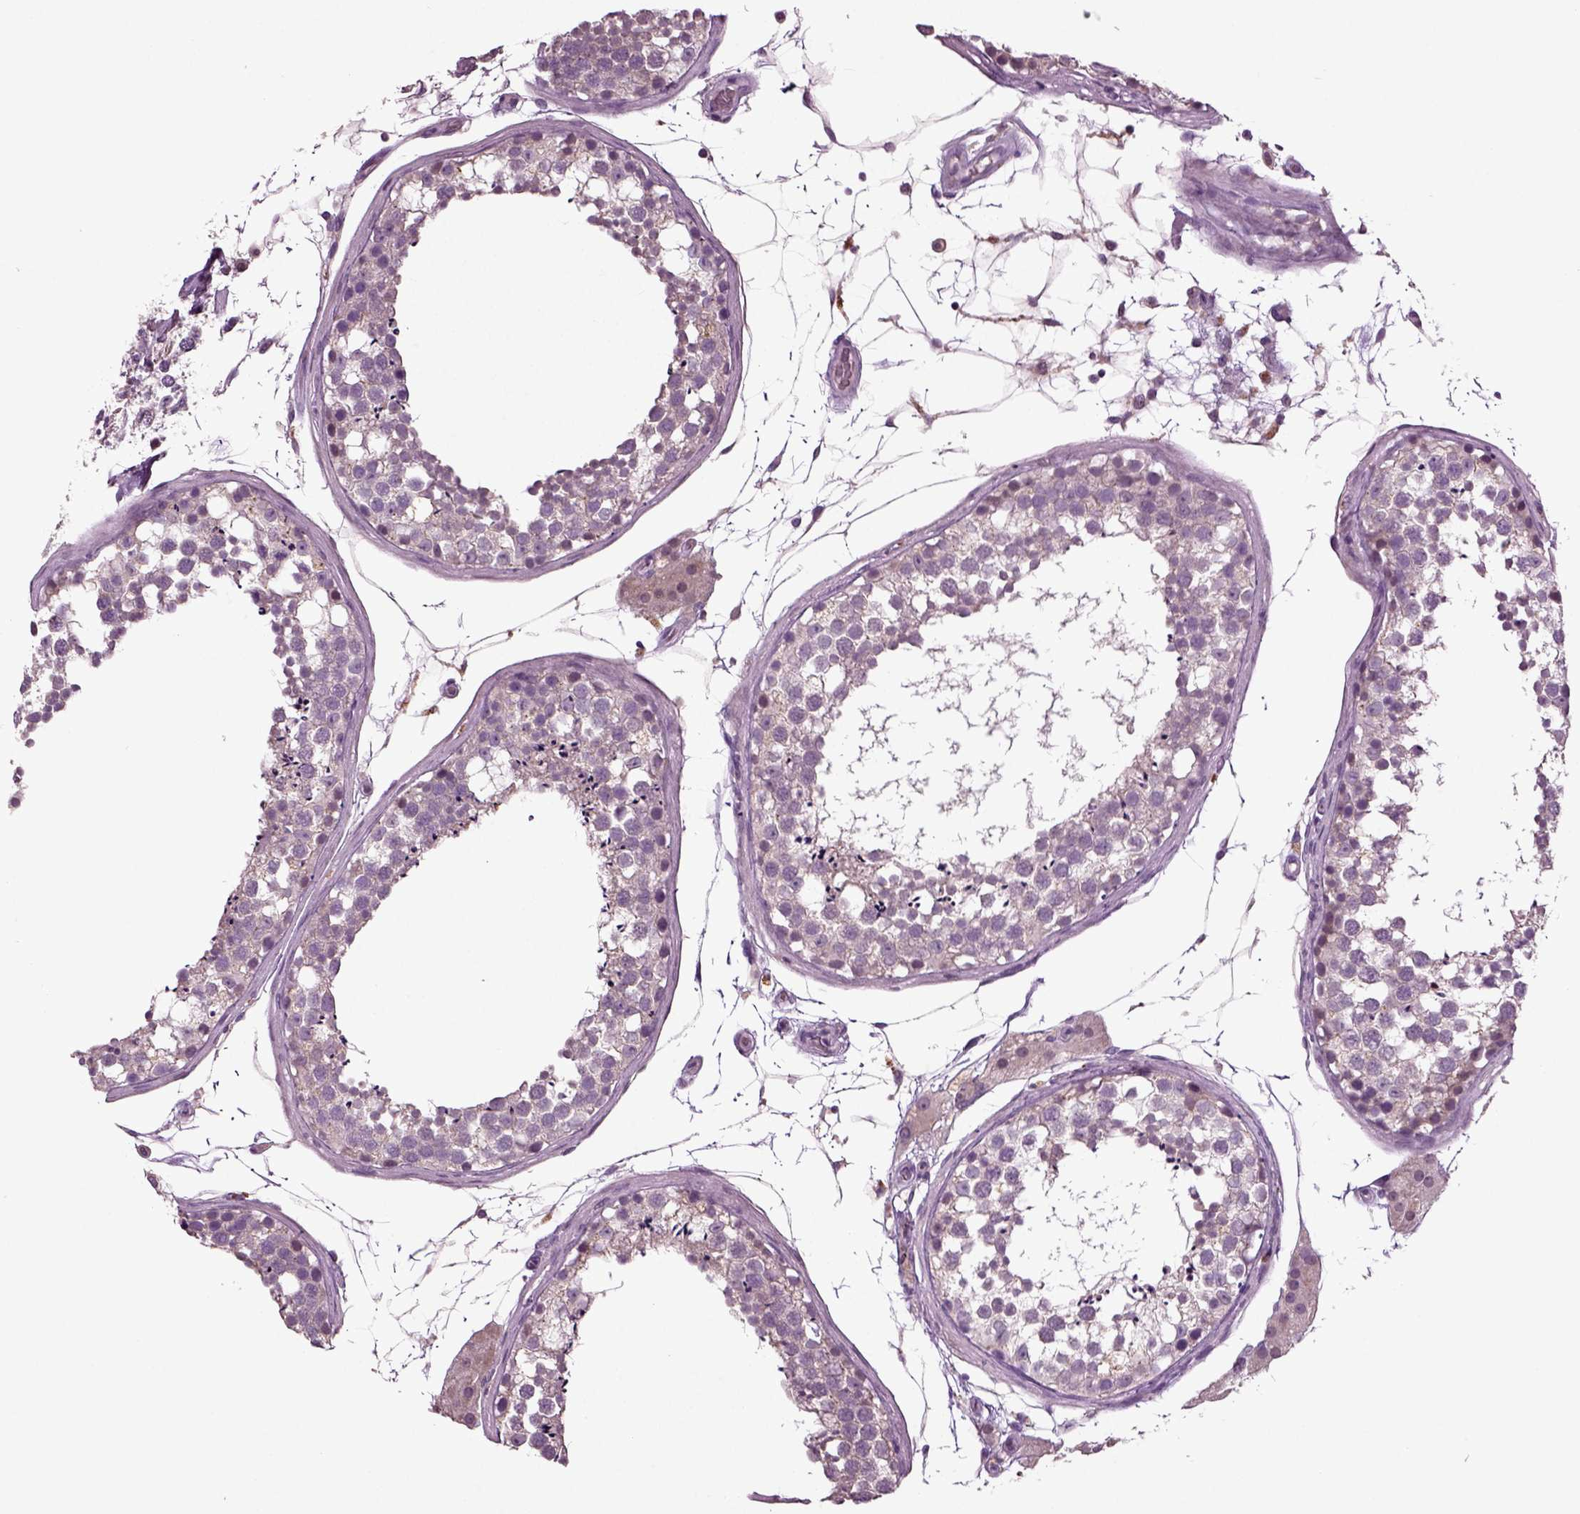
{"staining": {"intensity": "negative", "quantity": "none", "location": "none"}, "tissue": "testis", "cell_type": "Cells in seminiferous ducts", "image_type": "normal", "snomed": [{"axis": "morphology", "description": "Normal tissue, NOS"}, {"axis": "morphology", "description": "Seminoma, NOS"}, {"axis": "topography", "description": "Testis"}], "caption": "A histopathology image of testis stained for a protein shows no brown staining in cells in seminiferous ducts.", "gene": "SLC17A6", "patient": {"sex": "male", "age": 65}}